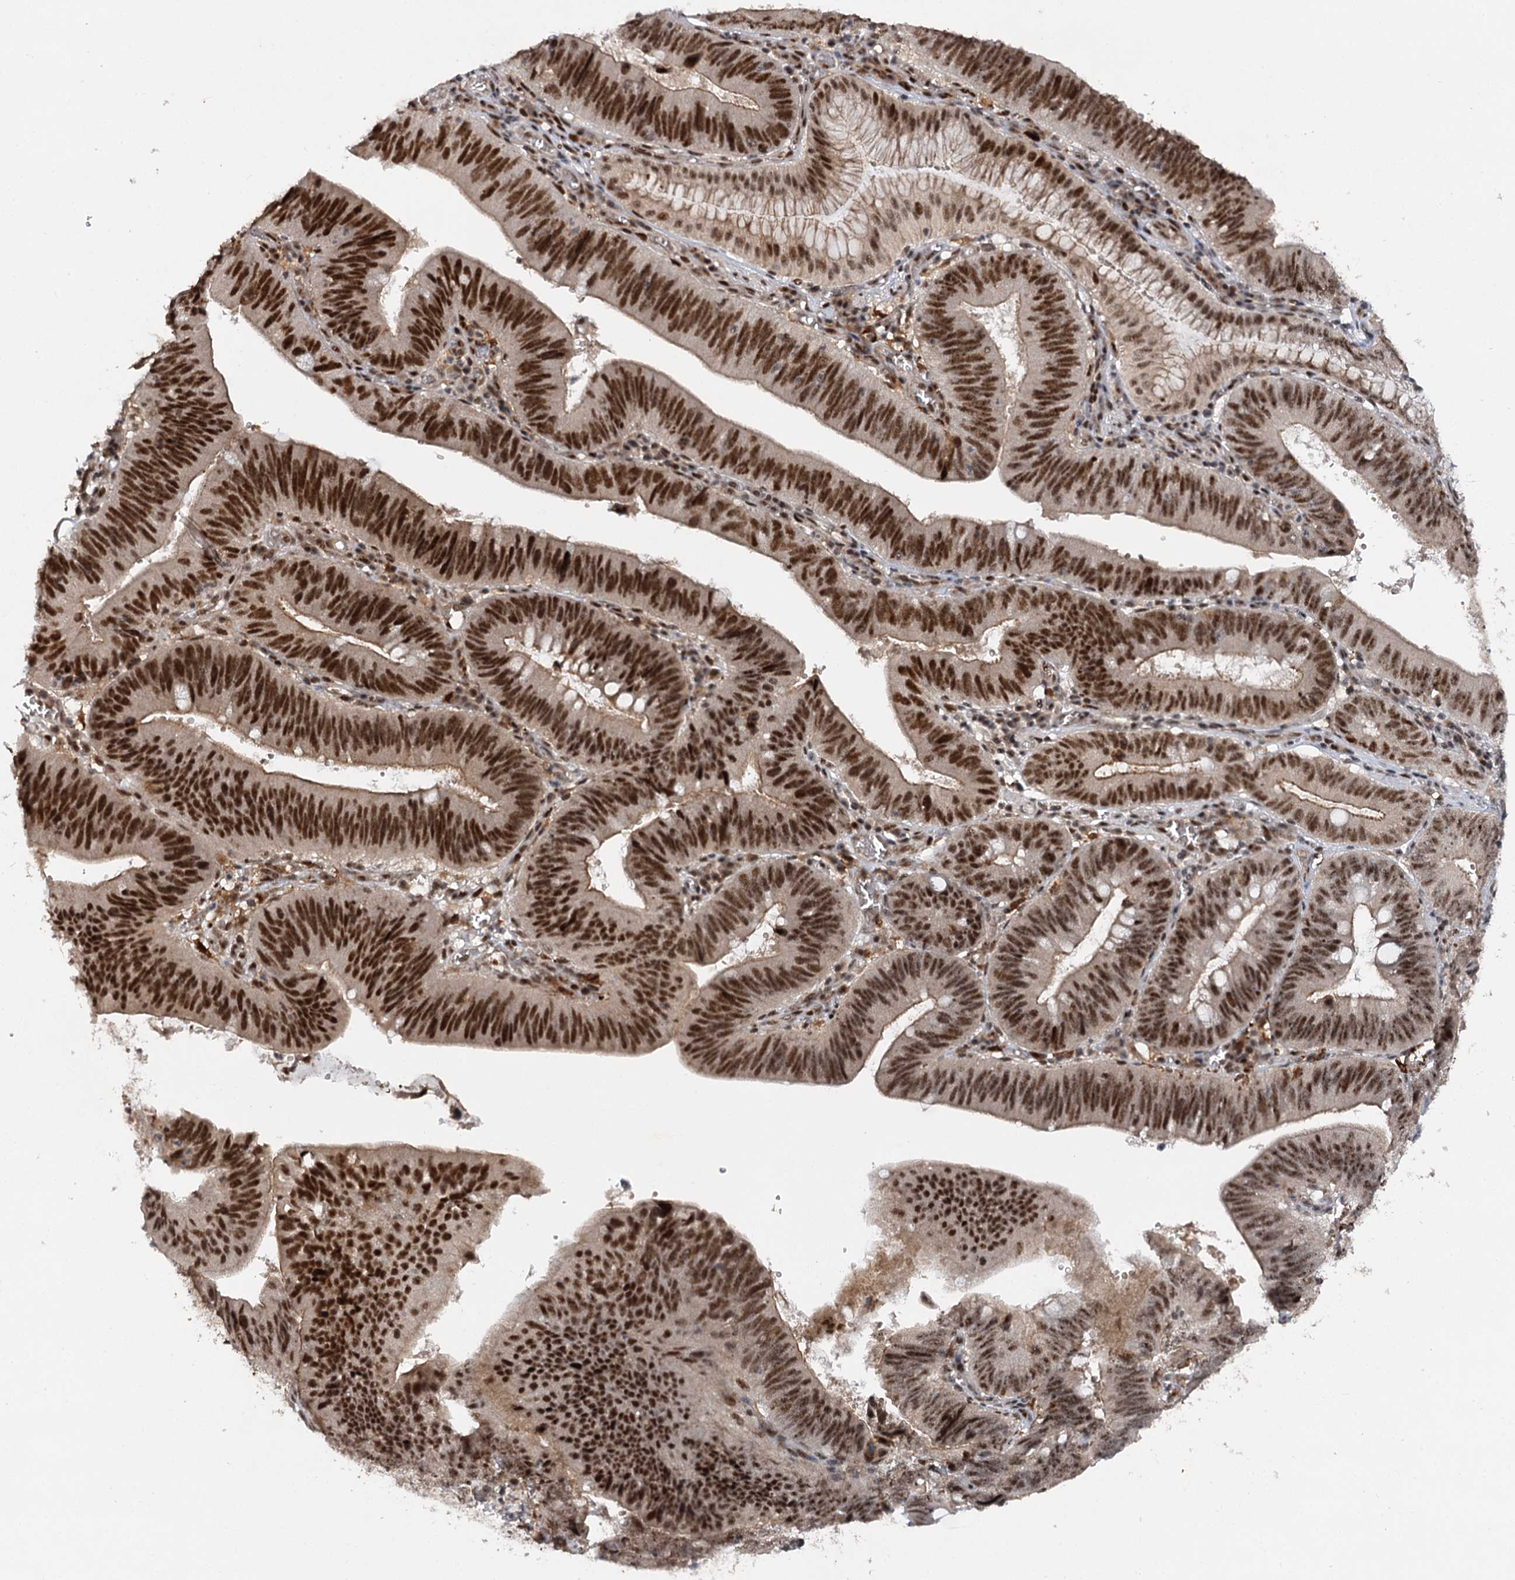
{"staining": {"intensity": "strong", "quantity": ">75%", "location": "nuclear"}, "tissue": "stomach cancer", "cell_type": "Tumor cells", "image_type": "cancer", "snomed": [{"axis": "morphology", "description": "Adenocarcinoma, NOS"}, {"axis": "topography", "description": "Stomach"}], "caption": "Strong nuclear expression for a protein is identified in approximately >75% of tumor cells of stomach cancer using IHC.", "gene": "BUD13", "patient": {"sex": "male", "age": 59}}